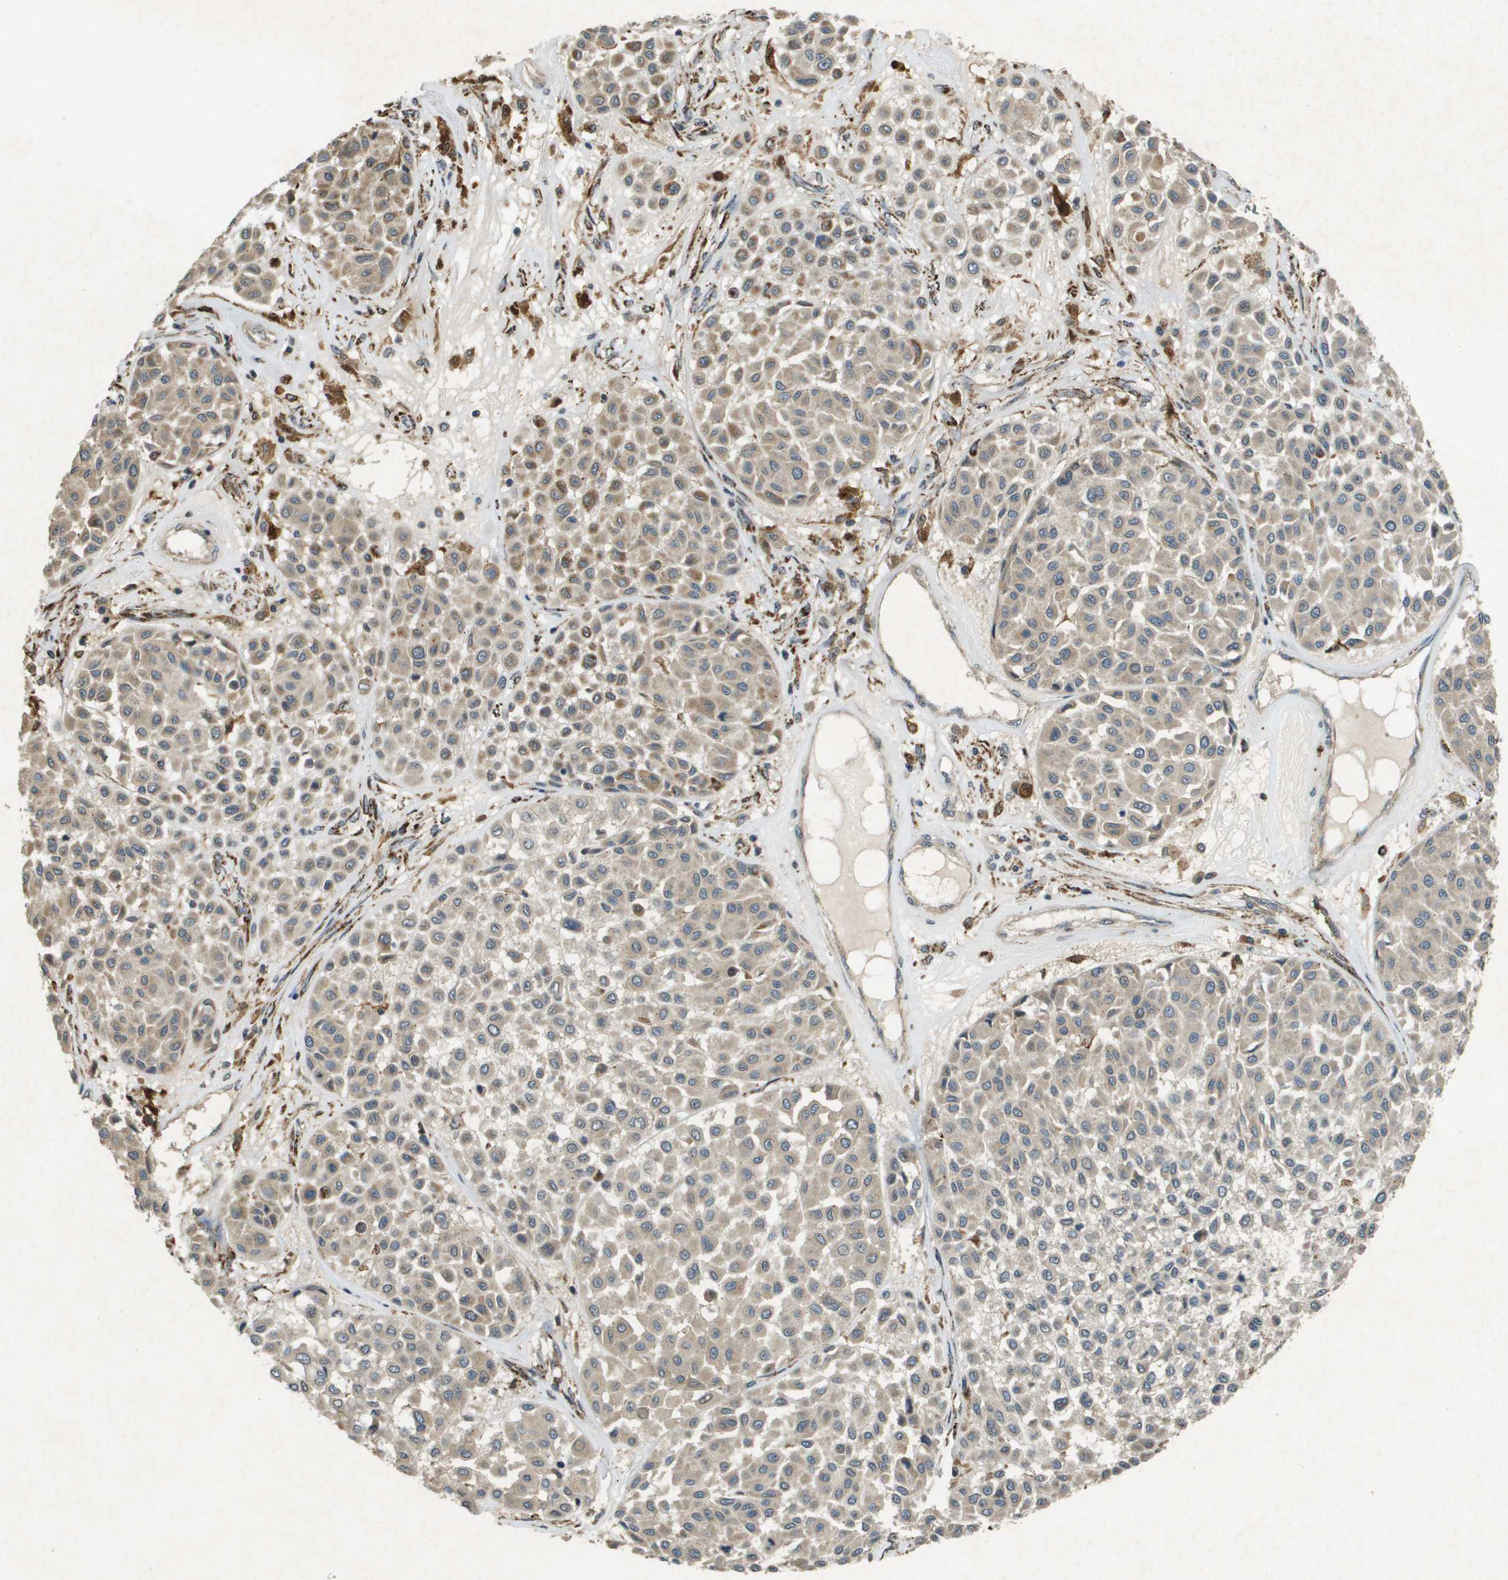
{"staining": {"intensity": "weak", "quantity": "25%-75%", "location": "cytoplasmic/membranous"}, "tissue": "melanoma", "cell_type": "Tumor cells", "image_type": "cancer", "snomed": [{"axis": "morphology", "description": "Malignant melanoma, Metastatic site"}, {"axis": "topography", "description": "Soft tissue"}], "caption": "Melanoma stained with DAB (3,3'-diaminobenzidine) IHC demonstrates low levels of weak cytoplasmic/membranous expression in approximately 25%-75% of tumor cells. (DAB (3,3'-diaminobenzidine) IHC with brightfield microscopy, high magnification).", "gene": "CDKN2C", "patient": {"sex": "male", "age": 41}}